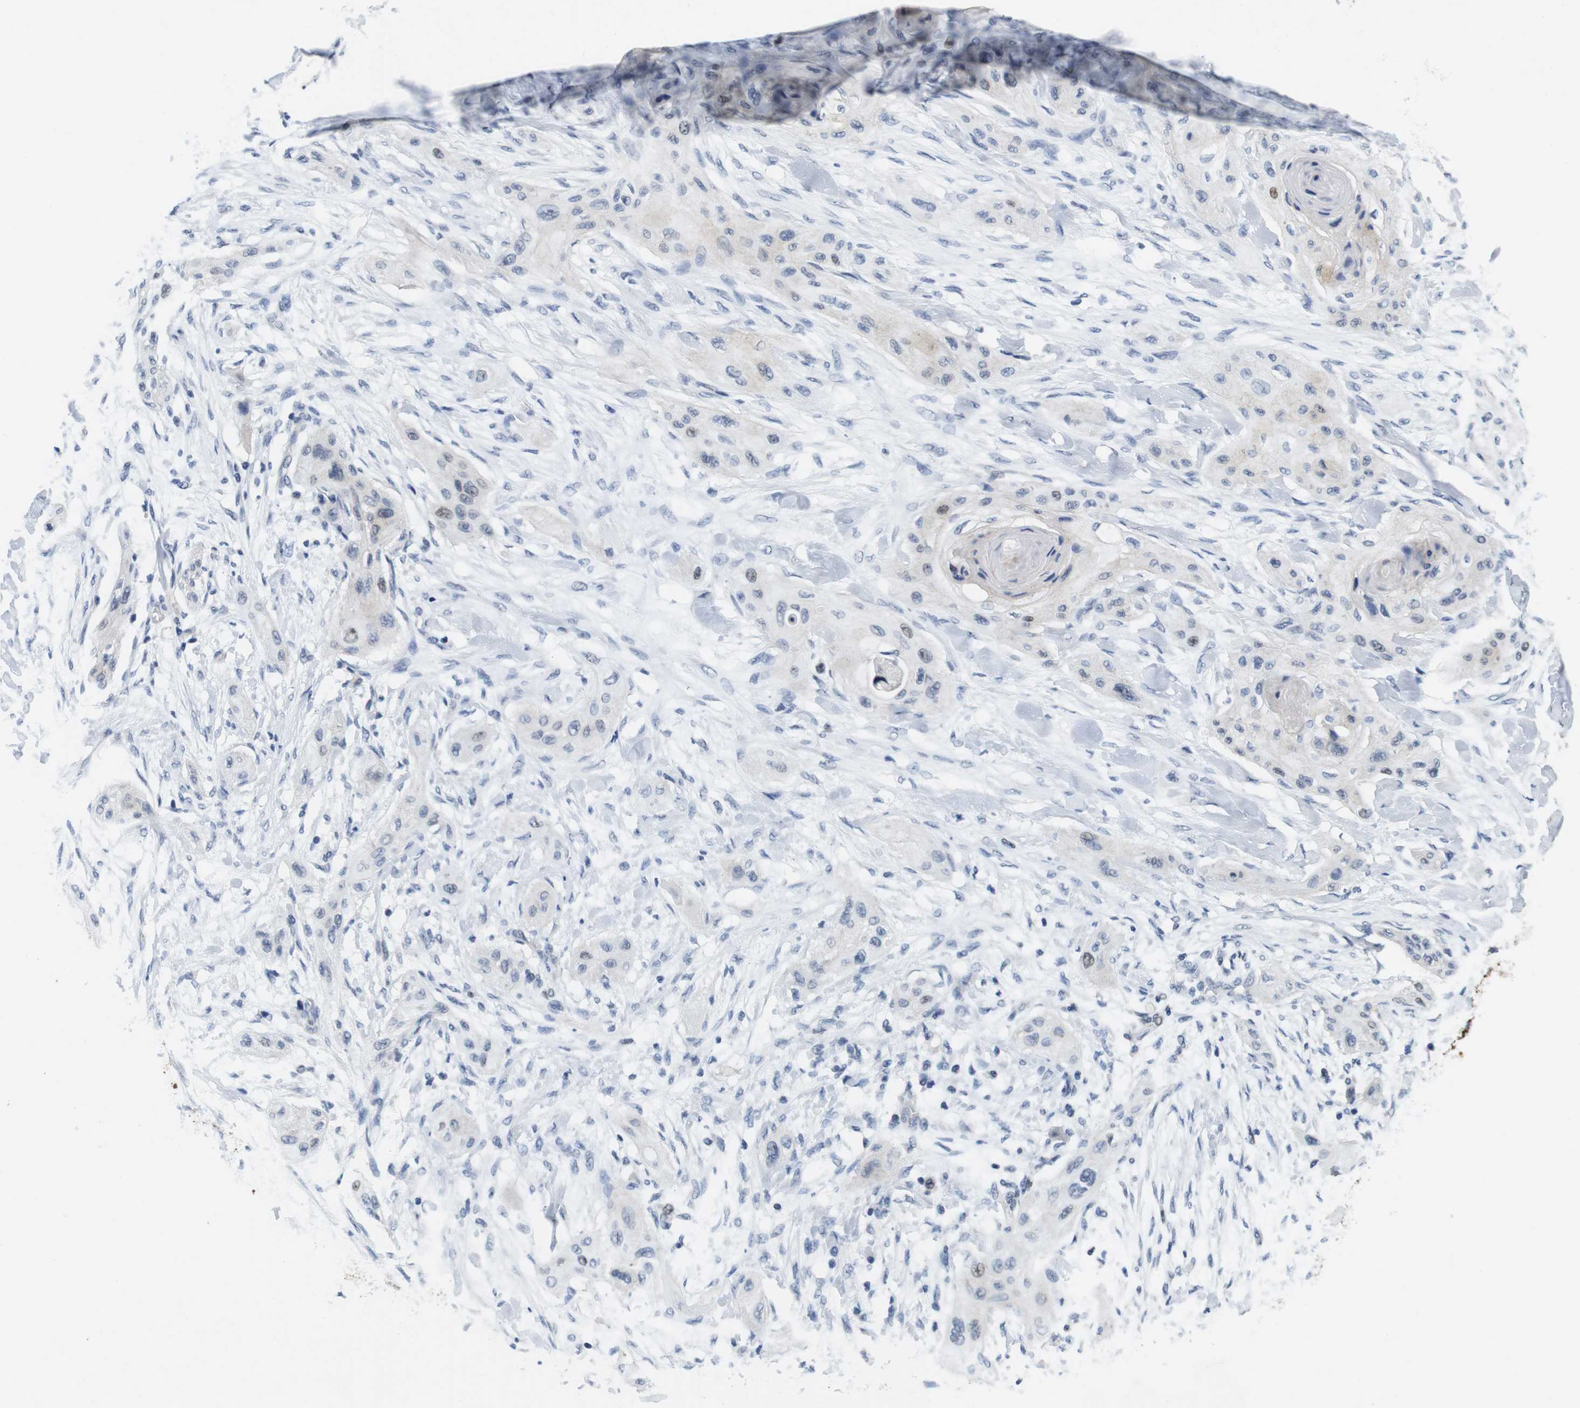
{"staining": {"intensity": "moderate", "quantity": "<25%", "location": "nuclear"}, "tissue": "lung cancer", "cell_type": "Tumor cells", "image_type": "cancer", "snomed": [{"axis": "morphology", "description": "Squamous cell carcinoma, NOS"}, {"axis": "topography", "description": "Lung"}], "caption": "Moderate nuclear protein positivity is present in approximately <25% of tumor cells in lung cancer.", "gene": "SKP2", "patient": {"sex": "female", "age": 47}}